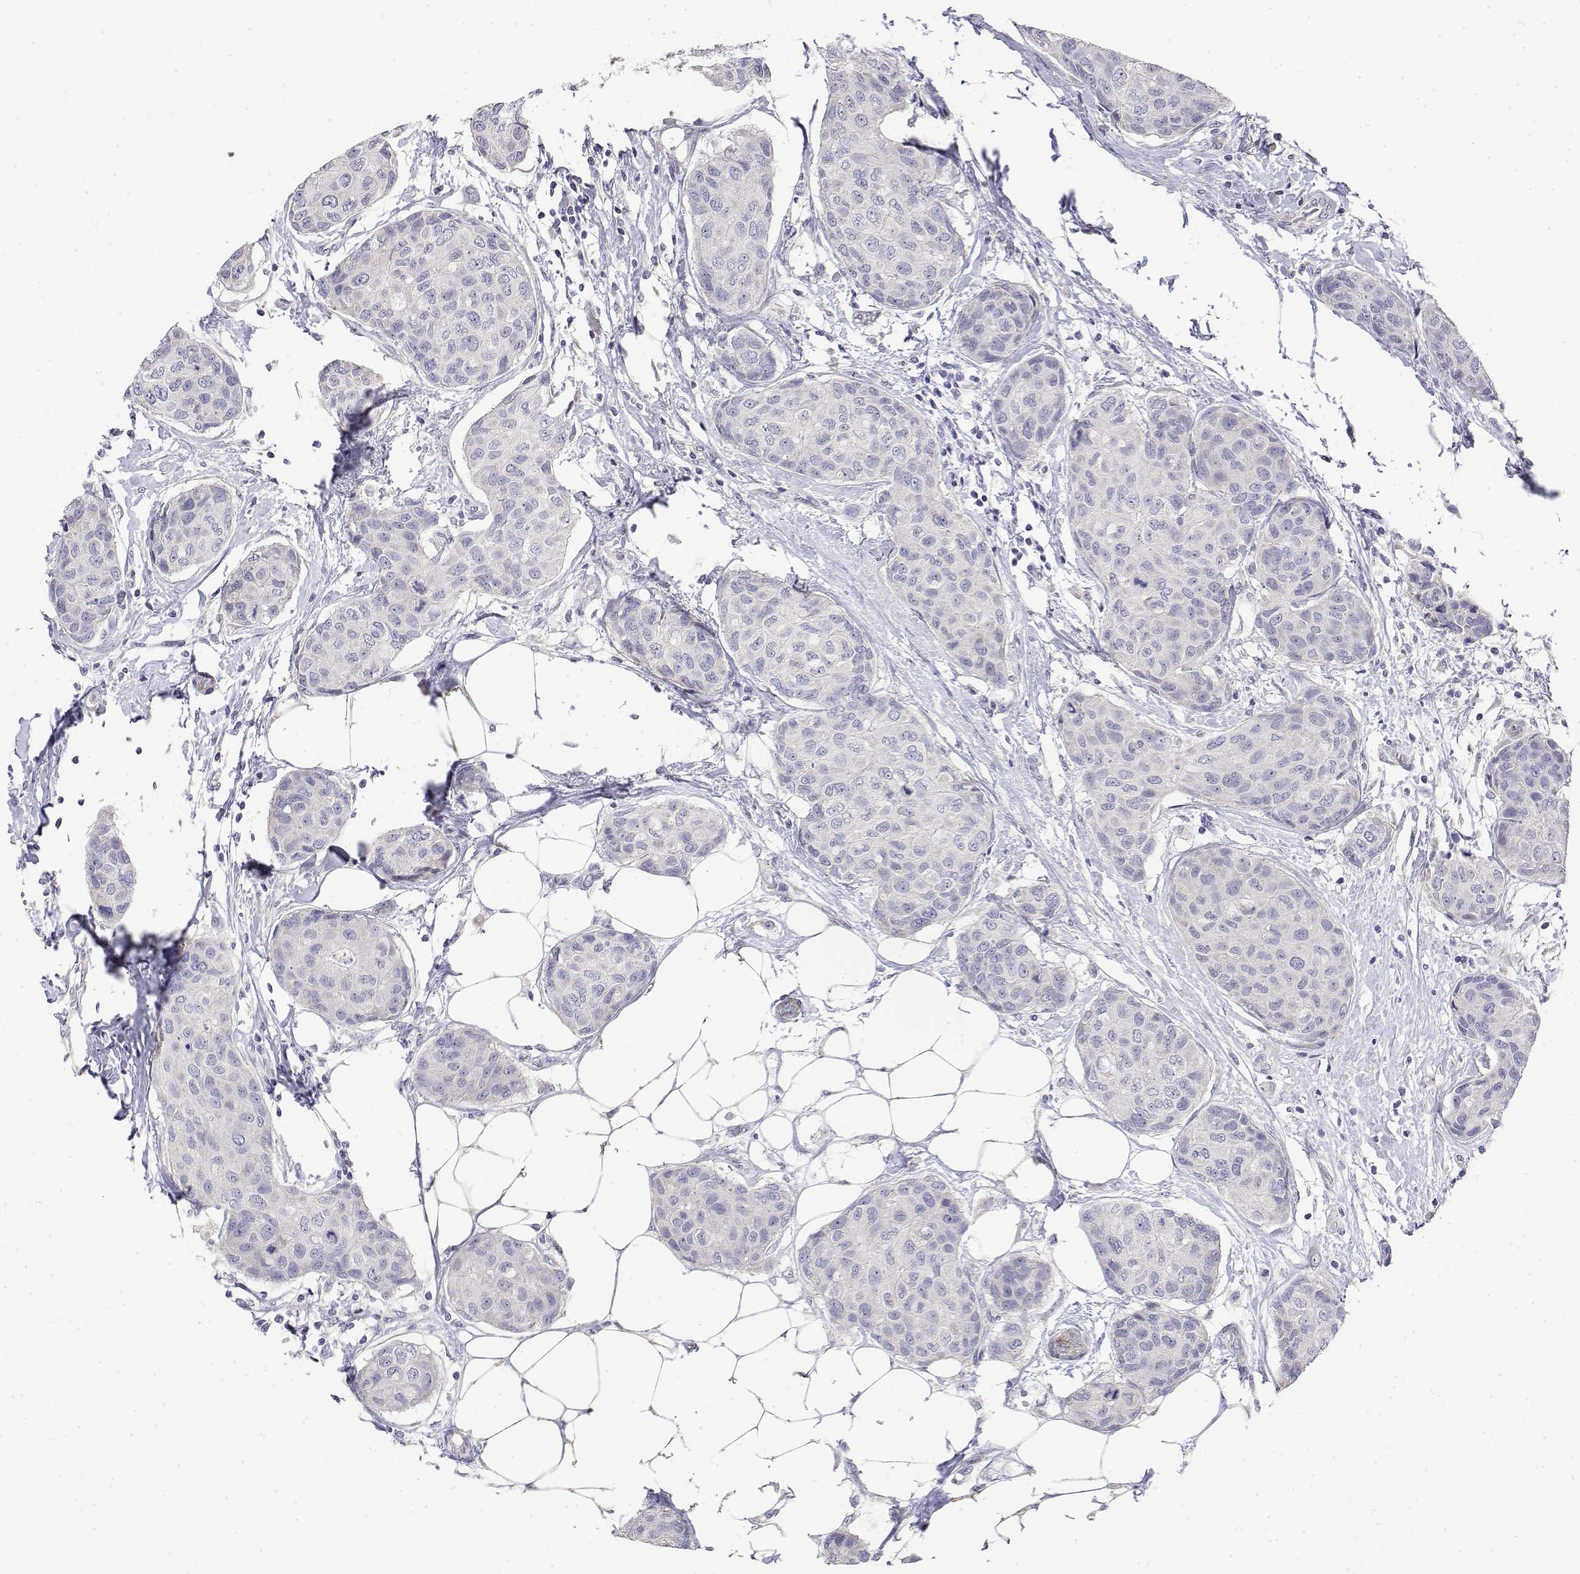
{"staining": {"intensity": "negative", "quantity": "none", "location": "none"}, "tissue": "breast cancer", "cell_type": "Tumor cells", "image_type": "cancer", "snomed": [{"axis": "morphology", "description": "Duct carcinoma"}, {"axis": "topography", "description": "Breast"}], "caption": "The photomicrograph shows no staining of tumor cells in breast invasive ductal carcinoma. (DAB IHC, high magnification).", "gene": "GGACT", "patient": {"sex": "female", "age": 80}}